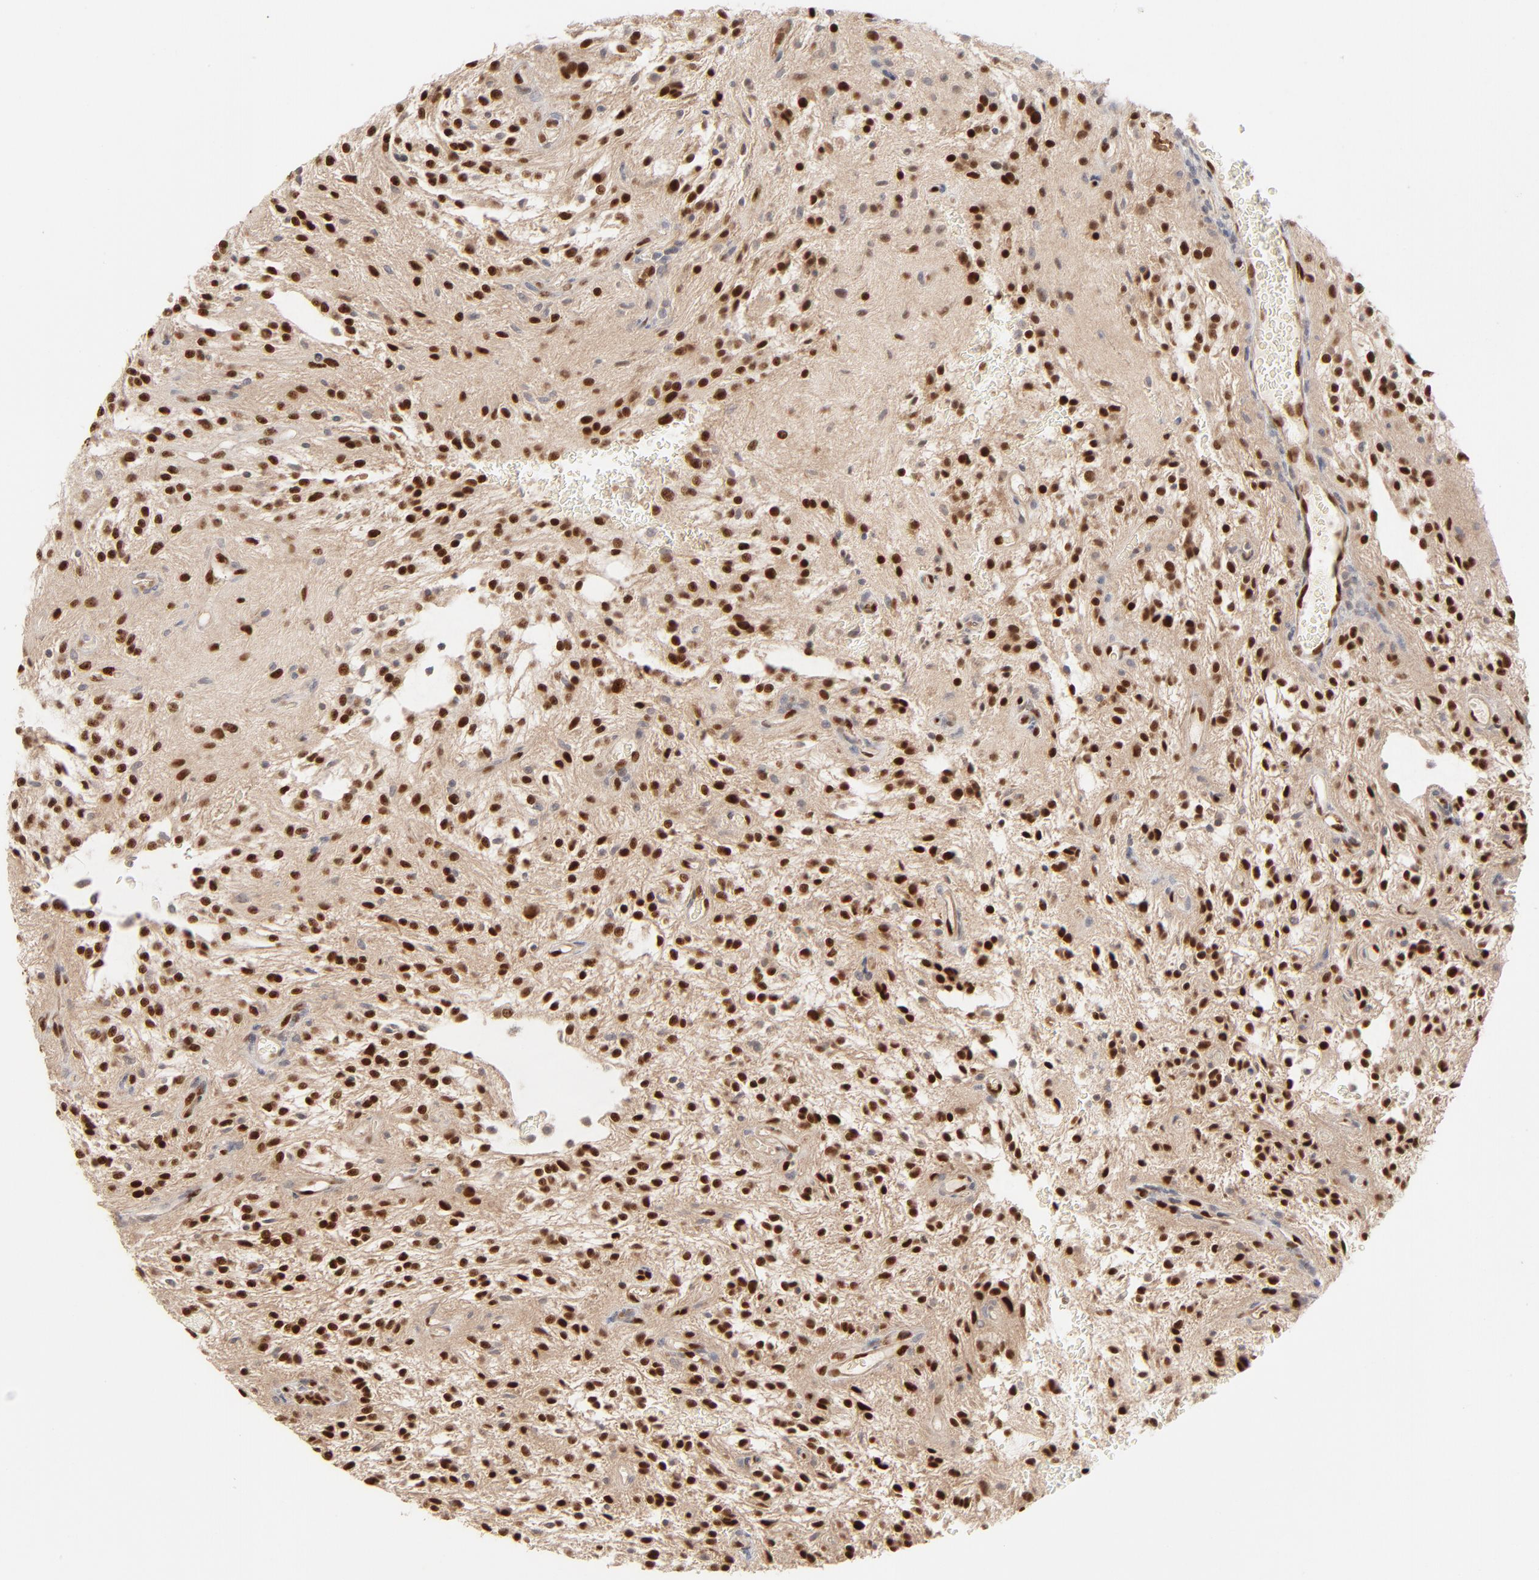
{"staining": {"intensity": "strong", "quantity": ">75%", "location": "nuclear"}, "tissue": "glioma", "cell_type": "Tumor cells", "image_type": "cancer", "snomed": [{"axis": "morphology", "description": "Glioma, malignant, NOS"}, {"axis": "topography", "description": "Cerebellum"}], "caption": "Immunohistochemistry histopathology image of human glioma stained for a protein (brown), which demonstrates high levels of strong nuclear staining in approximately >75% of tumor cells.", "gene": "NFIB", "patient": {"sex": "female", "age": 10}}